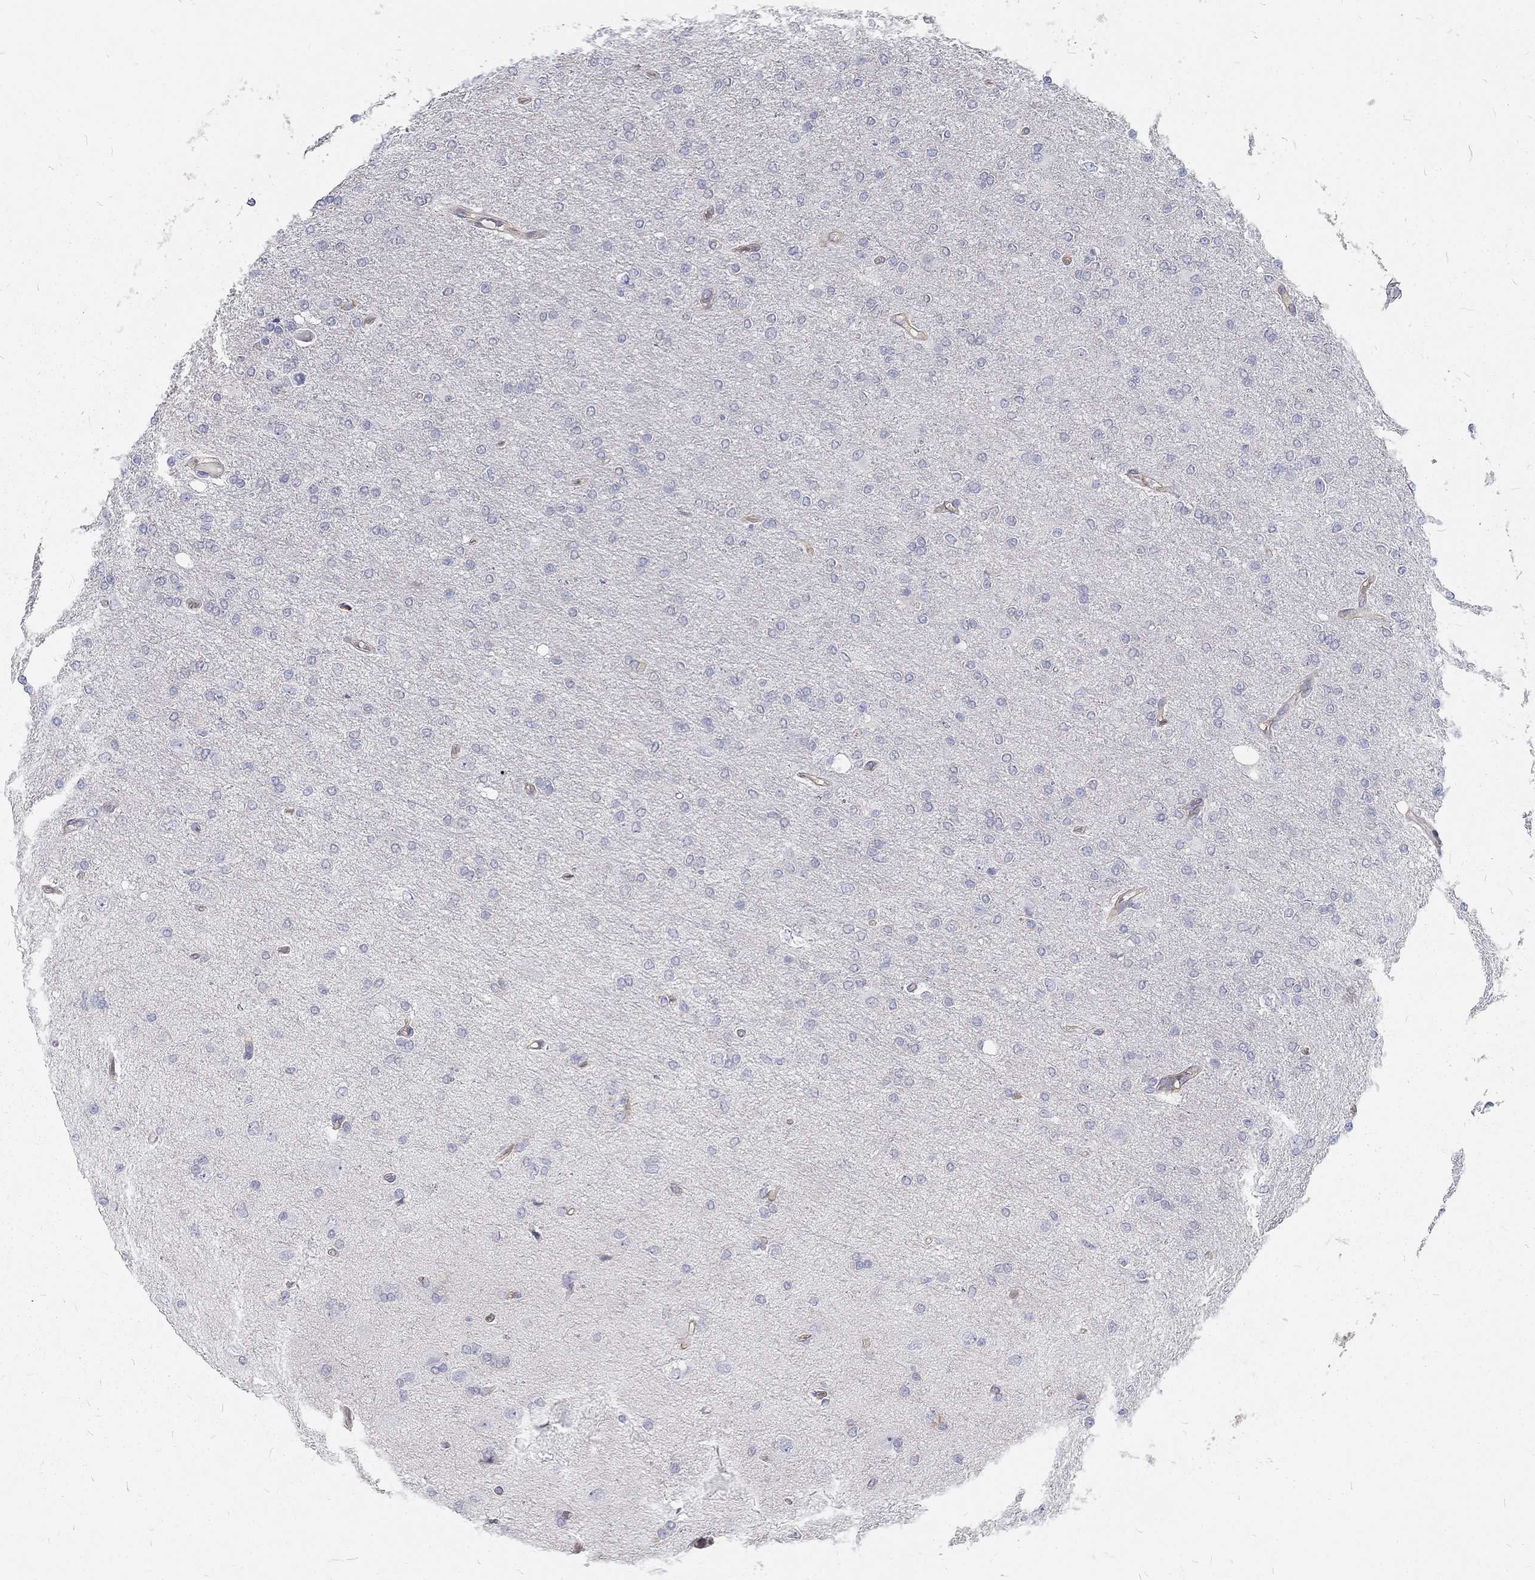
{"staining": {"intensity": "negative", "quantity": "none", "location": "none"}, "tissue": "glioma", "cell_type": "Tumor cells", "image_type": "cancer", "snomed": [{"axis": "morphology", "description": "Glioma, malignant, High grade"}, {"axis": "topography", "description": "Cerebral cortex"}], "caption": "An immunohistochemistry (IHC) image of glioma is shown. There is no staining in tumor cells of glioma.", "gene": "MTMR11", "patient": {"sex": "male", "age": 70}}